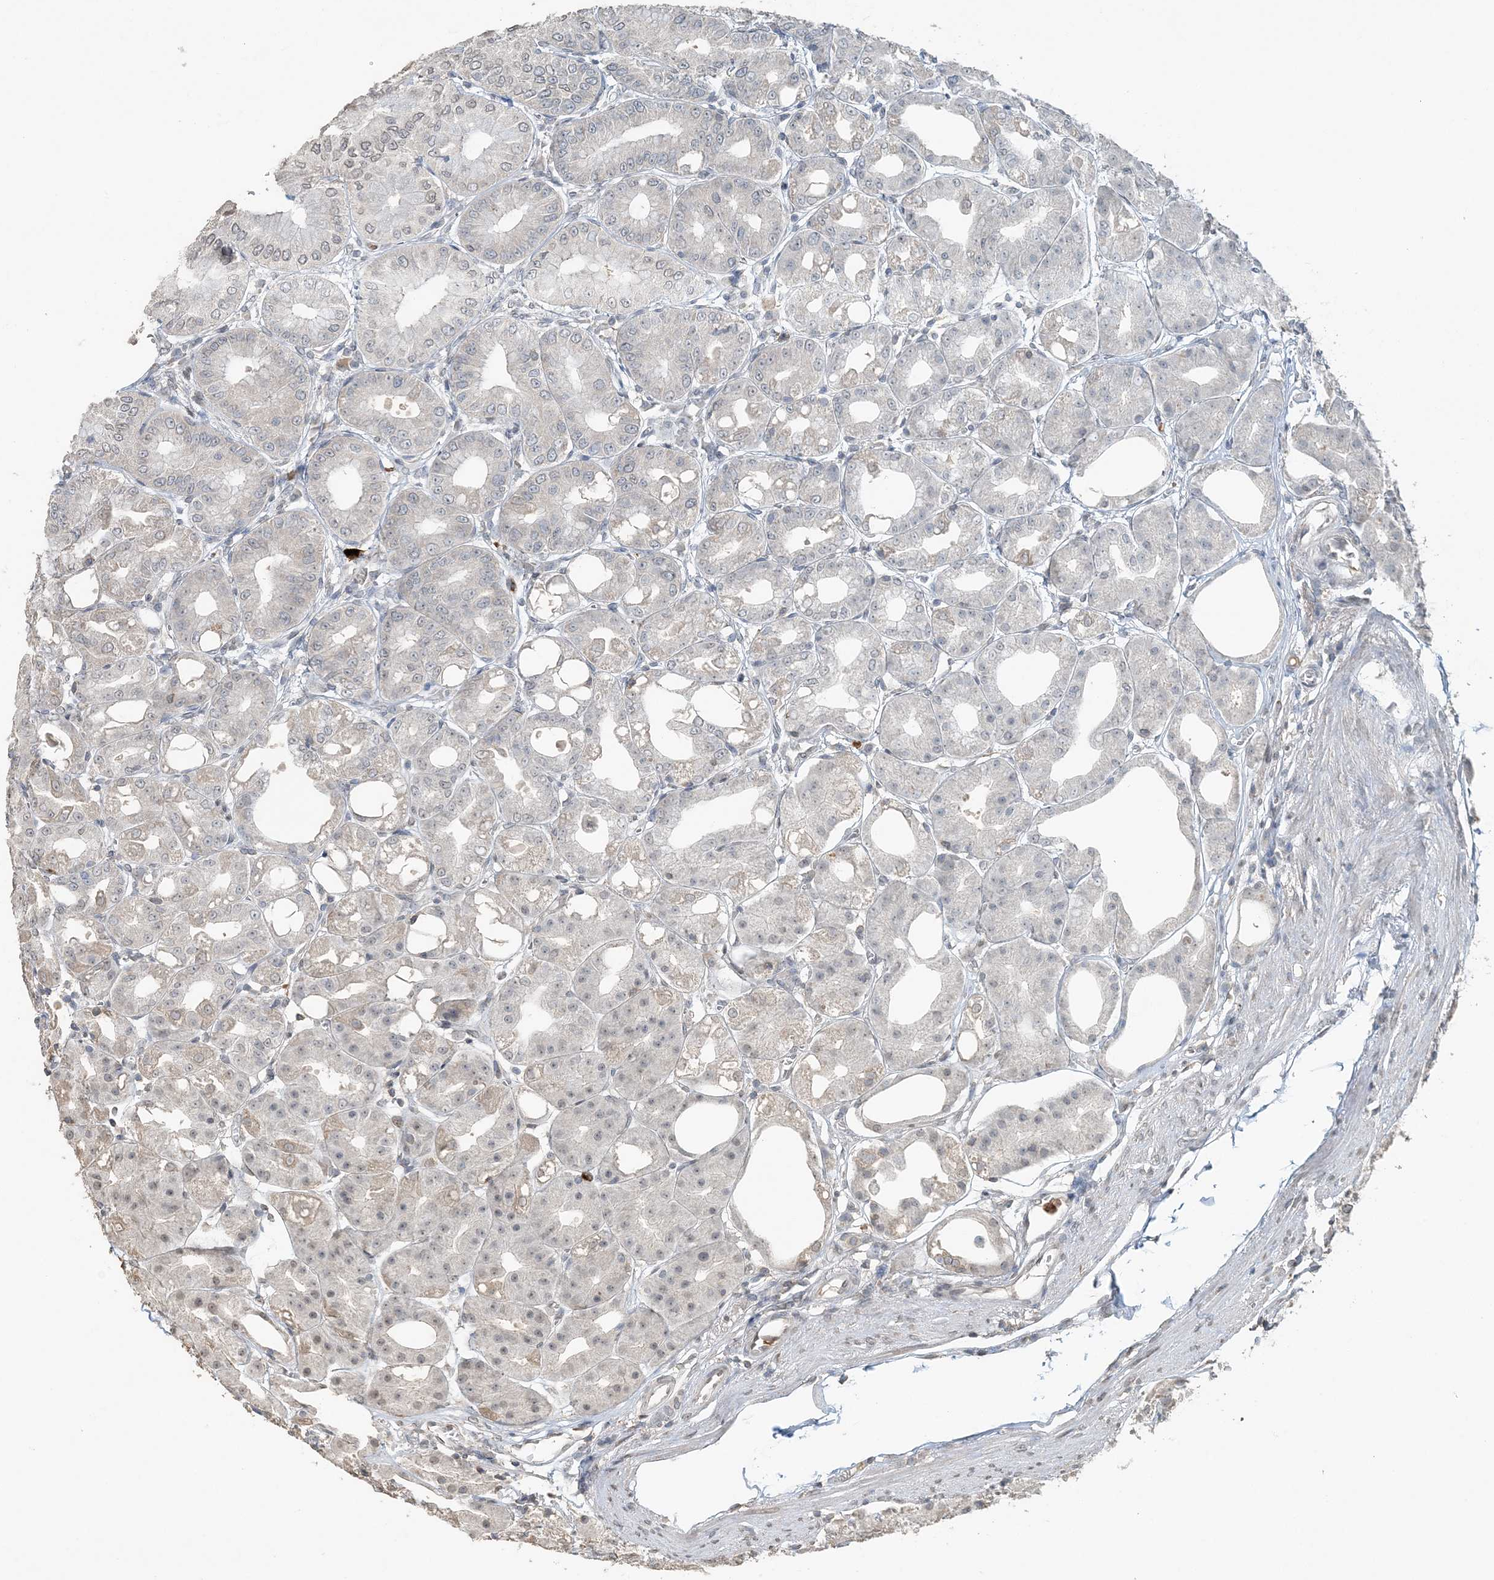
{"staining": {"intensity": "weak", "quantity": "<25%", "location": "nuclear"}, "tissue": "stomach", "cell_type": "Glandular cells", "image_type": "normal", "snomed": [{"axis": "morphology", "description": "Normal tissue, NOS"}, {"axis": "topography", "description": "Stomach, lower"}], "caption": "This micrograph is of unremarkable stomach stained with IHC to label a protein in brown with the nuclei are counter-stained blue. There is no expression in glandular cells.", "gene": "FAM110A", "patient": {"sex": "male", "age": 71}}